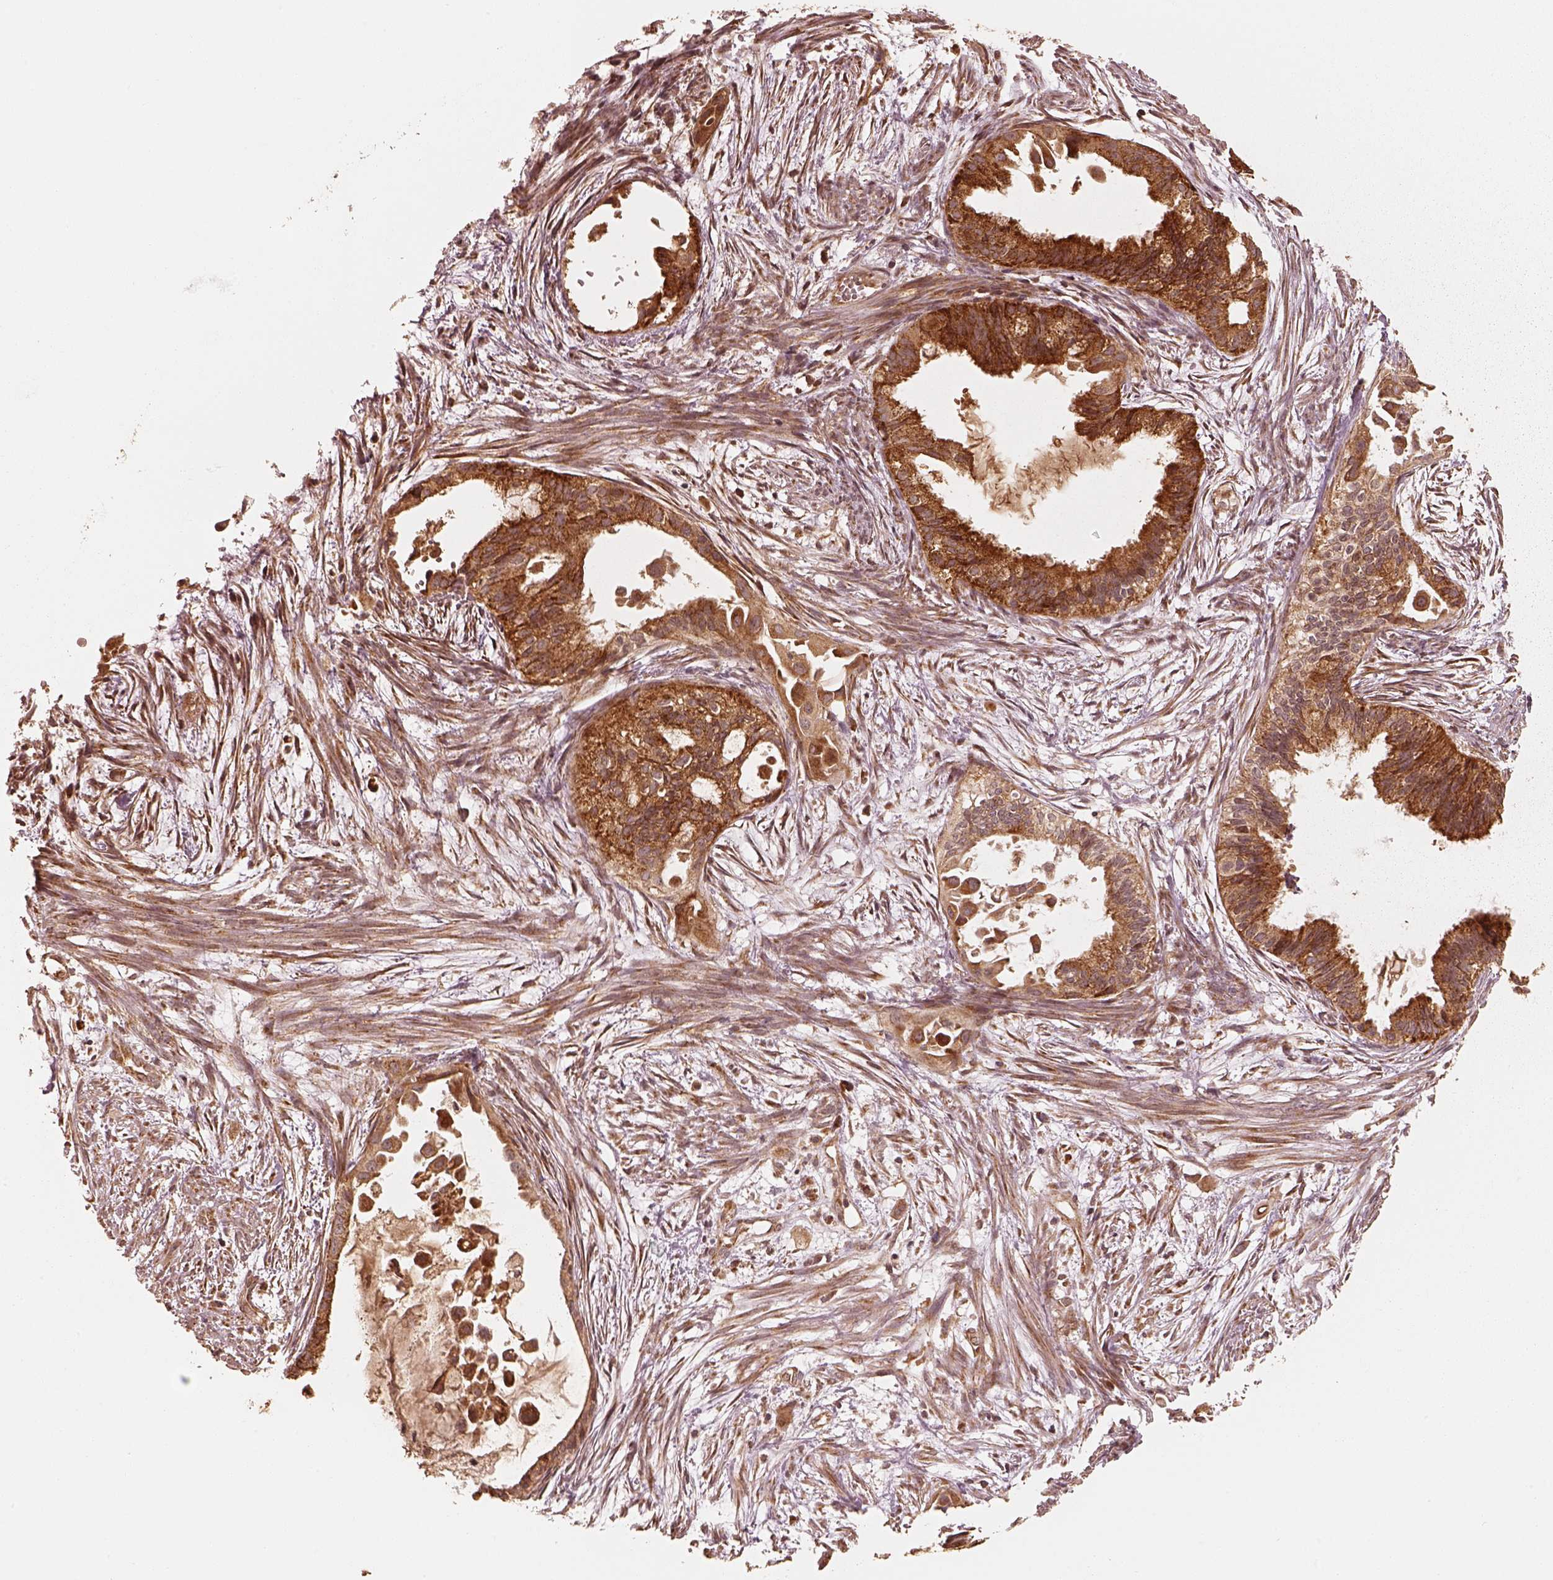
{"staining": {"intensity": "strong", "quantity": ">75%", "location": "cytoplasmic/membranous"}, "tissue": "endometrial cancer", "cell_type": "Tumor cells", "image_type": "cancer", "snomed": [{"axis": "morphology", "description": "Adenocarcinoma, NOS"}, {"axis": "topography", "description": "Endometrium"}], "caption": "IHC photomicrograph of human adenocarcinoma (endometrial) stained for a protein (brown), which displays high levels of strong cytoplasmic/membranous staining in approximately >75% of tumor cells.", "gene": "DNAJC25", "patient": {"sex": "female", "age": 86}}